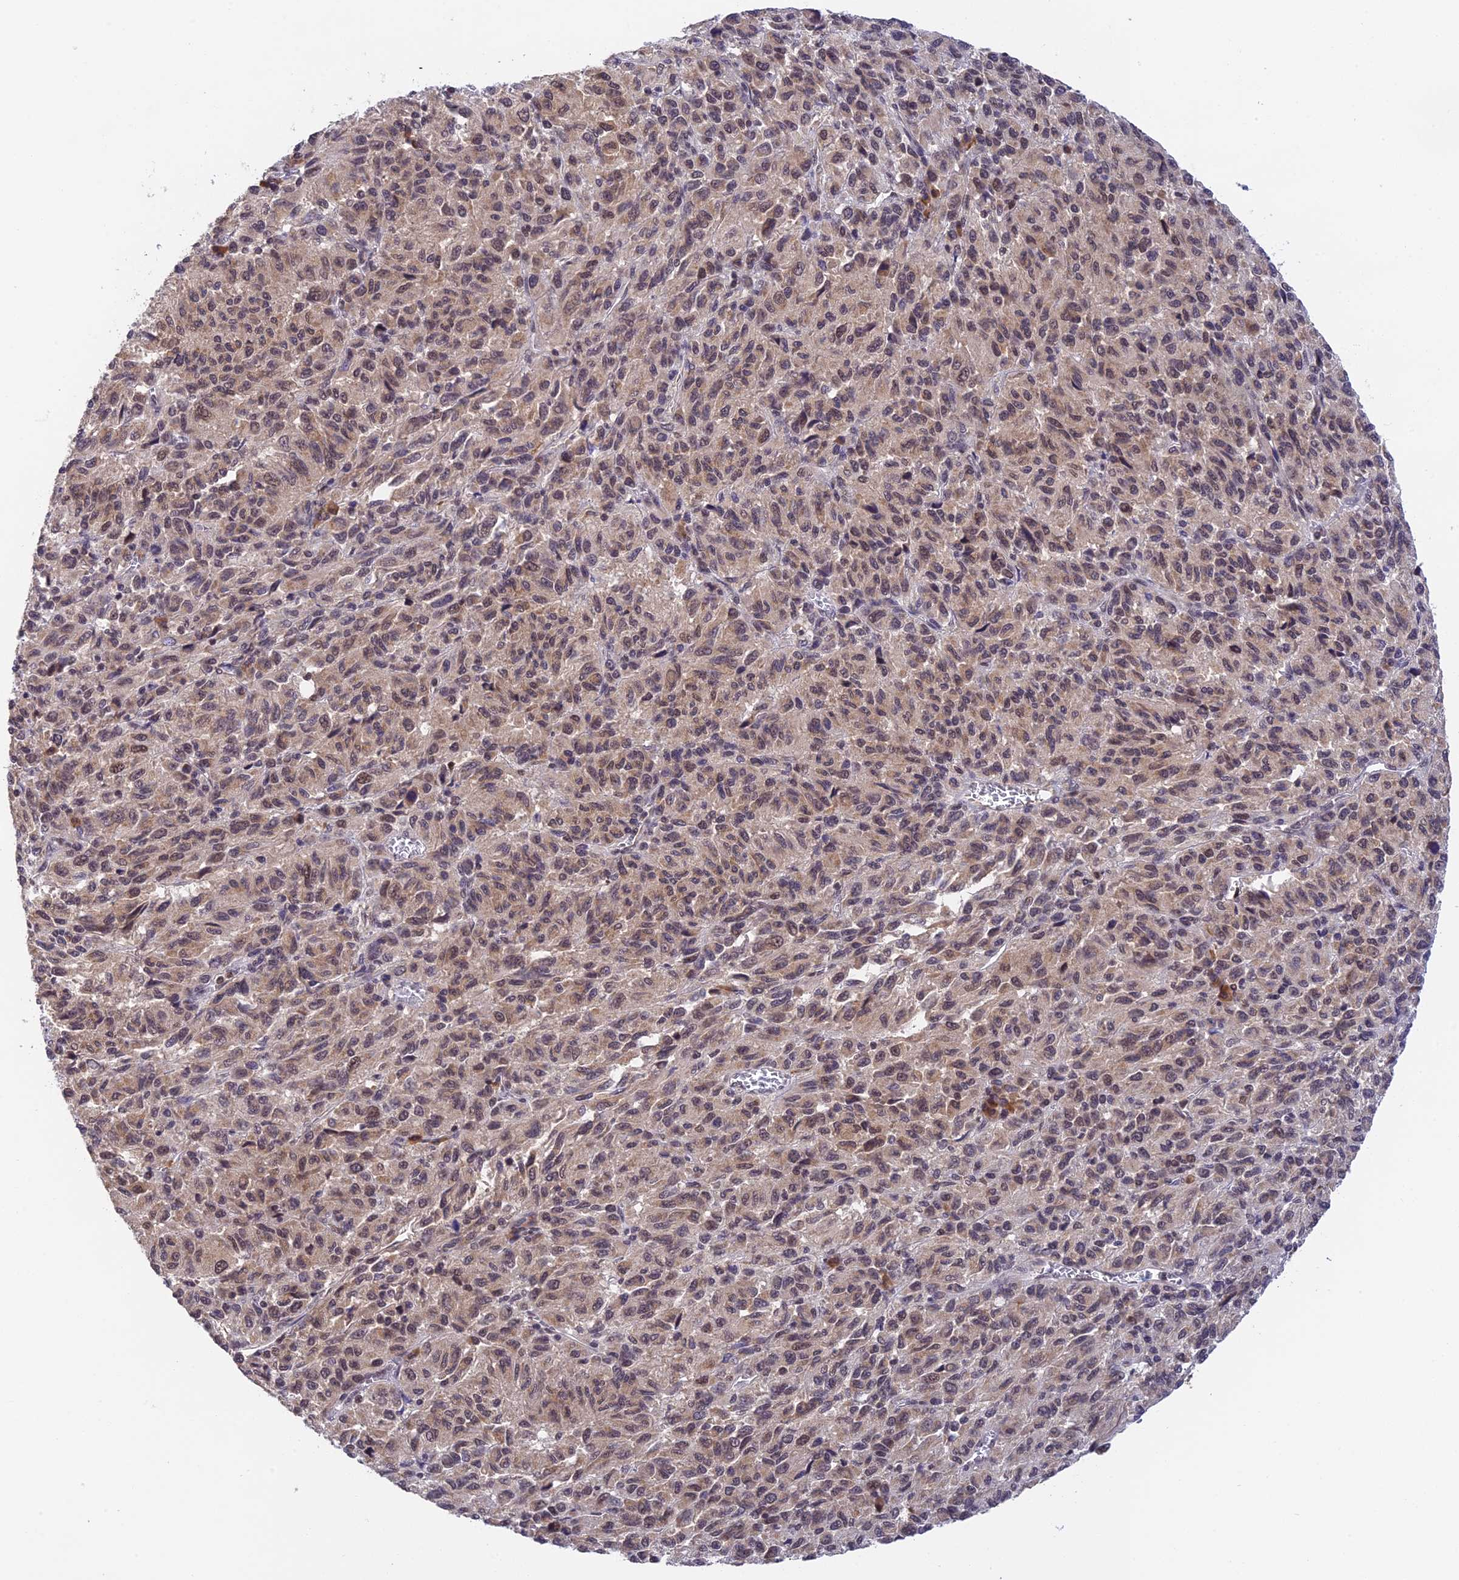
{"staining": {"intensity": "weak", "quantity": "25%-75%", "location": "nuclear"}, "tissue": "melanoma", "cell_type": "Tumor cells", "image_type": "cancer", "snomed": [{"axis": "morphology", "description": "Malignant melanoma, Metastatic site"}, {"axis": "topography", "description": "Lung"}], "caption": "Tumor cells demonstrate low levels of weak nuclear positivity in approximately 25%-75% of cells in human melanoma. The staining was performed using DAB (3,3'-diaminobenzidine), with brown indicating positive protein expression. Nuclei are stained blue with hematoxylin.", "gene": "PEX16", "patient": {"sex": "male", "age": 64}}